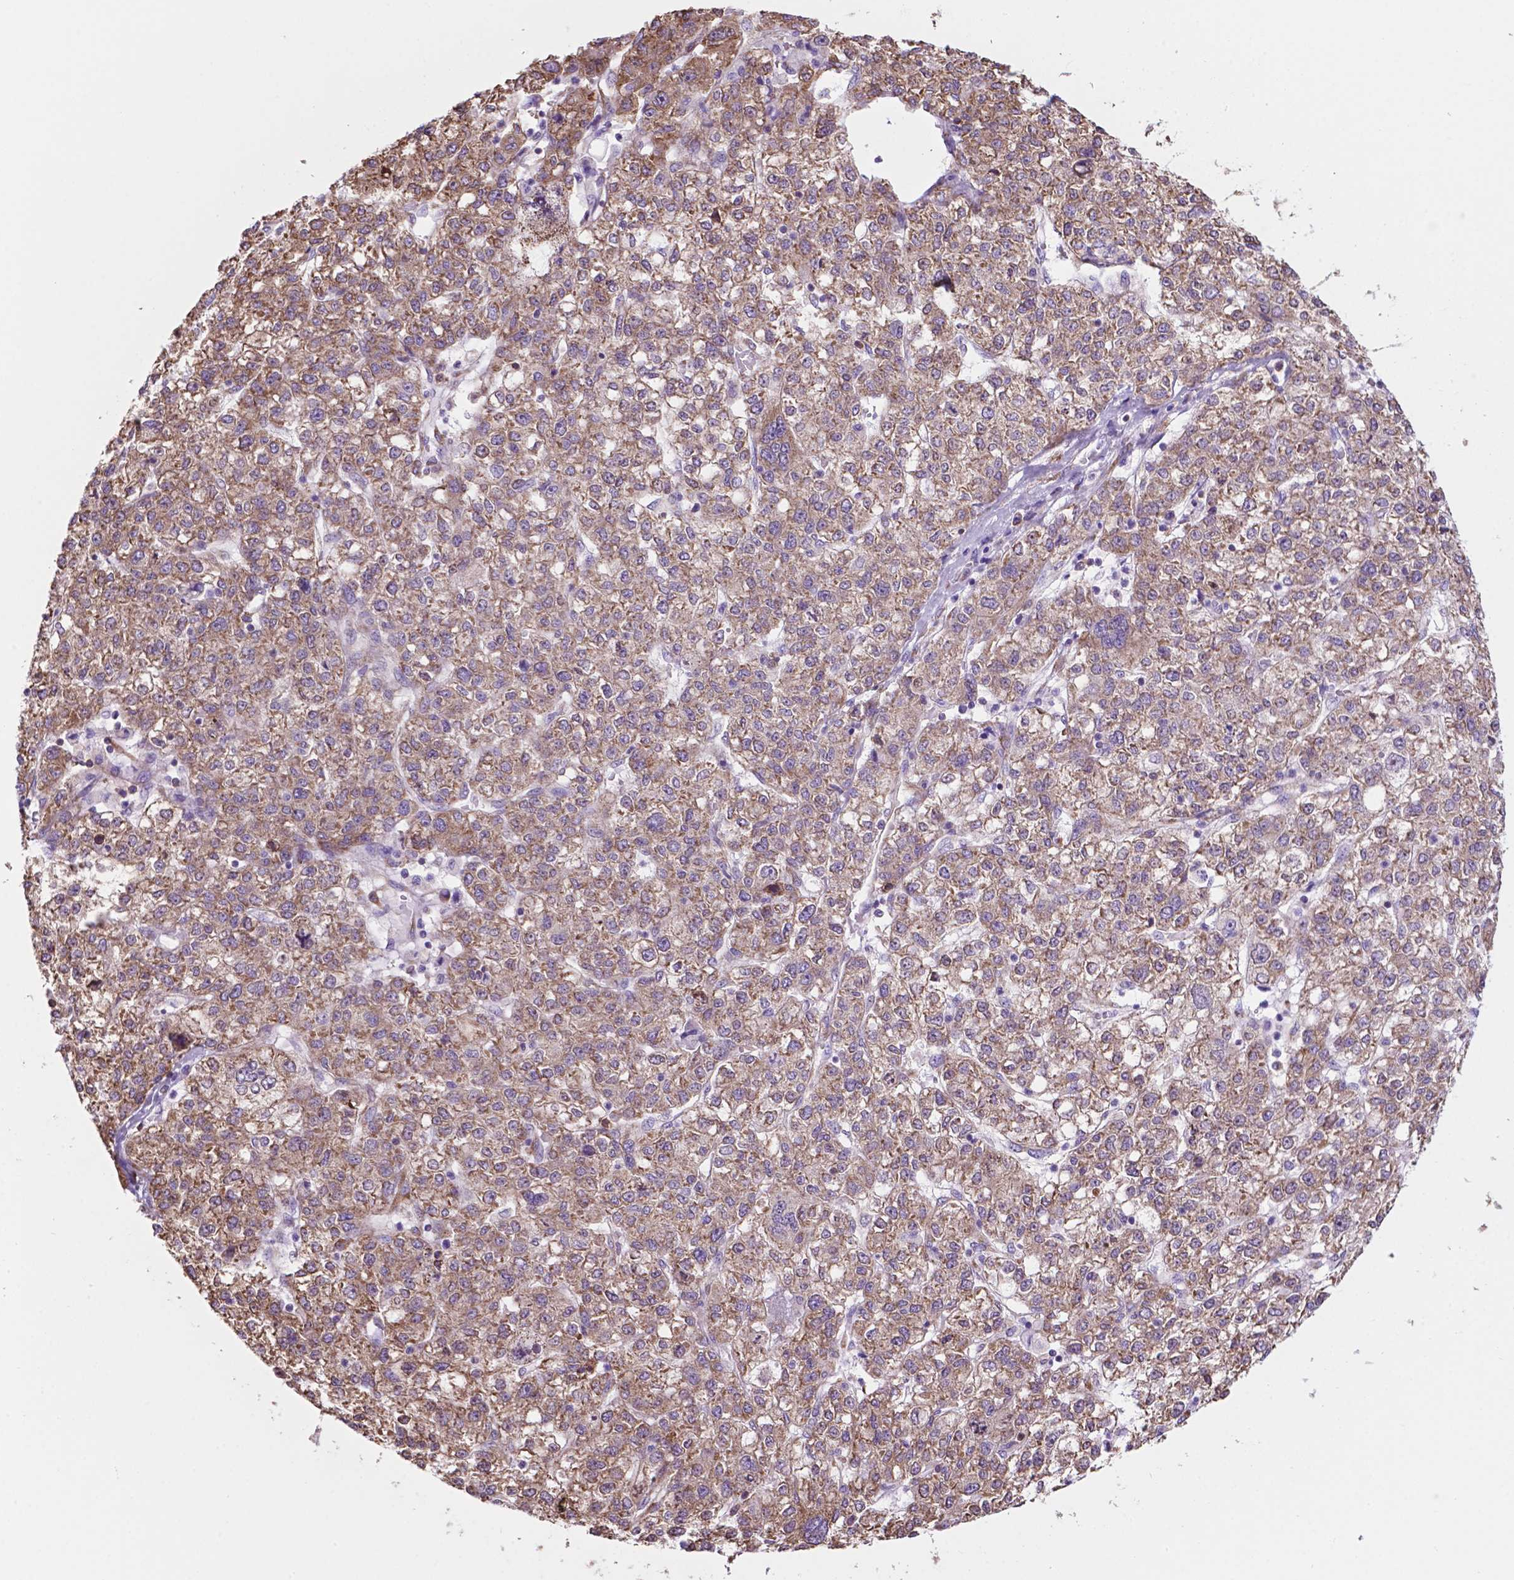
{"staining": {"intensity": "weak", "quantity": ">75%", "location": "cytoplasmic/membranous"}, "tissue": "liver cancer", "cell_type": "Tumor cells", "image_type": "cancer", "snomed": [{"axis": "morphology", "description": "Carcinoma, Hepatocellular, NOS"}, {"axis": "topography", "description": "Liver"}], "caption": "Protein staining reveals weak cytoplasmic/membranous expression in about >75% of tumor cells in liver cancer. (DAB (3,3'-diaminobenzidine) IHC, brown staining for protein, blue staining for nuclei).", "gene": "RPL29", "patient": {"sex": "male", "age": 56}}